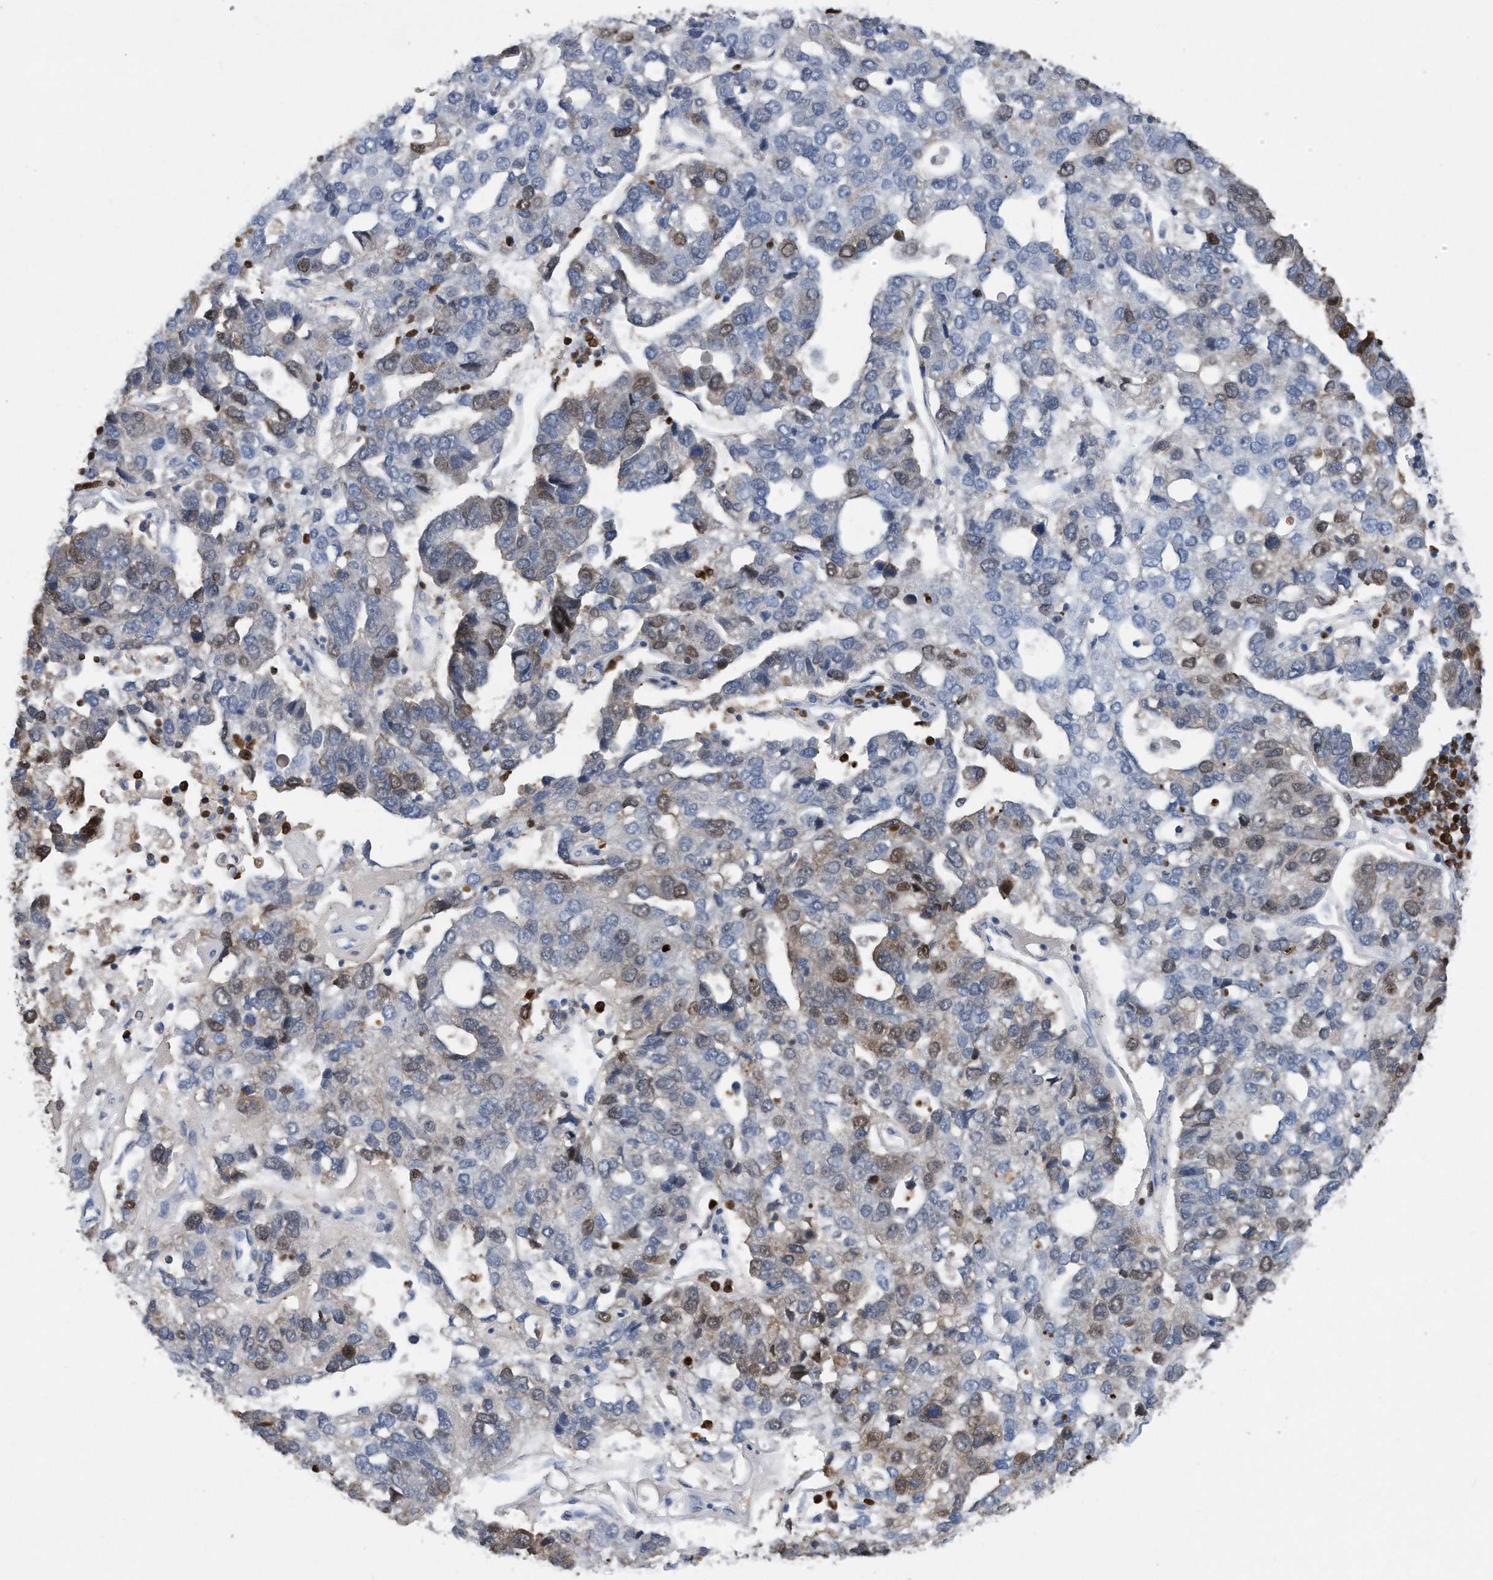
{"staining": {"intensity": "moderate", "quantity": "25%-75%", "location": "nuclear"}, "tissue": "pancreatic cancer", "cell_type": "Tumor cells", "image_type": "cancer", "snomed": [{"axis": "morphology", "description": "Adenocarcinoma, NOS"}, {"axis": "topography", "description": "Pancreas"}], "caption": "The micrograph reveals staining of pancreatic adenocarcinoma, revealing moderate nuclear protein expression (brown color) within tumor cells.", "gene": "PCNA", "patient": {"sex": "female", "age": 61}}